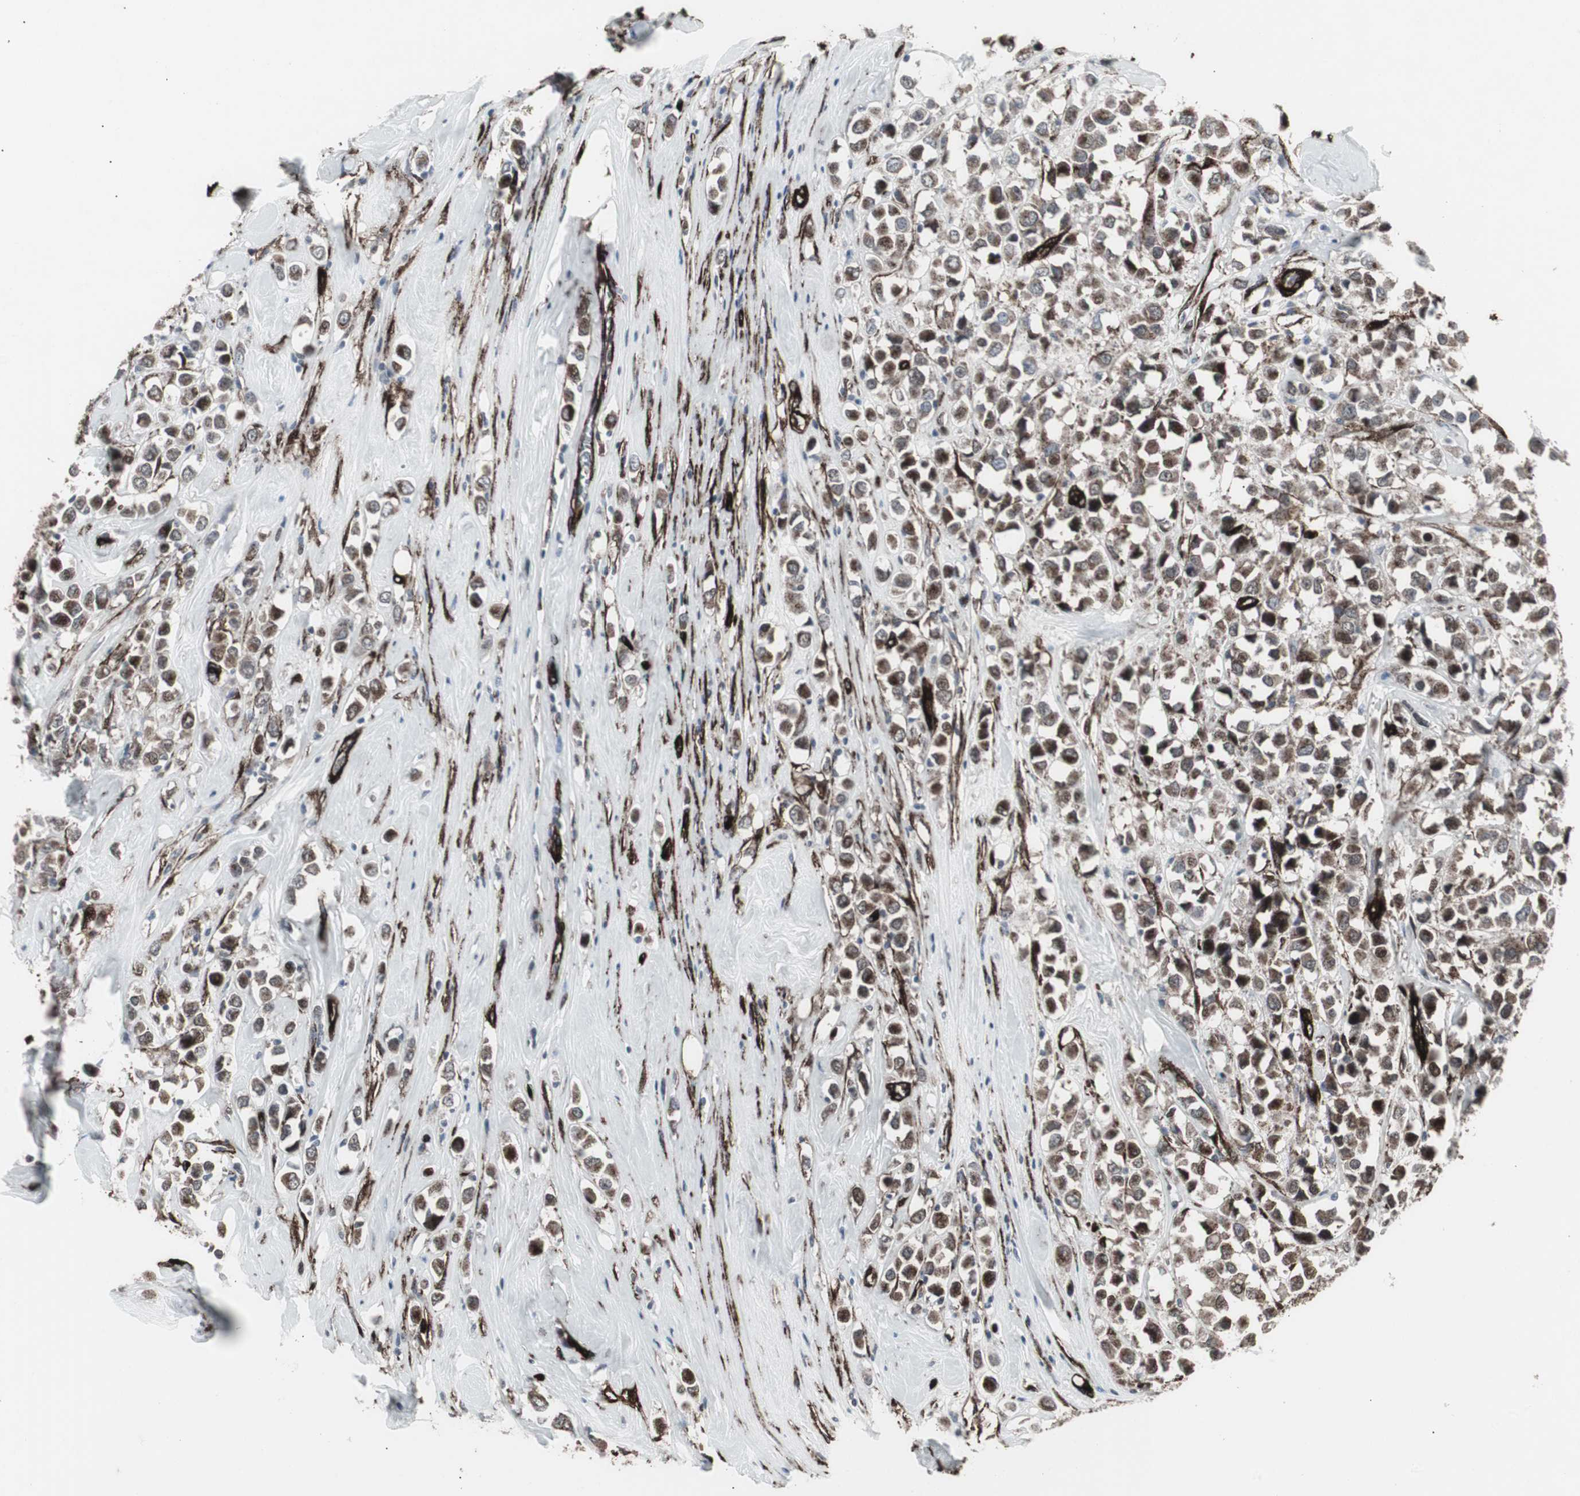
{"staining": {"intensity": "moderate", "quantity": "25%-75%", "location": "cytoplasmic/membranous,nuclear"}, "tissue": "breast cancer", "cell_type": "Tumor cells", "image_type": "cancer", "snomed": [{"axis": "morphology", "description": "Duct carcinoma"}, {"axis": "topography", "description": "Breast"}], "caption": "A high-resolution histopathology image shows immunohistochemistry (IHC) staining of breast intraductal carcinoma, which reveals moderate cytoplasmic/membranous and nuclear positivity in approximately 25%-75% of tumor cells.", "gene": "PDGFA", "patient": {"sex": "female", "age": 61}}